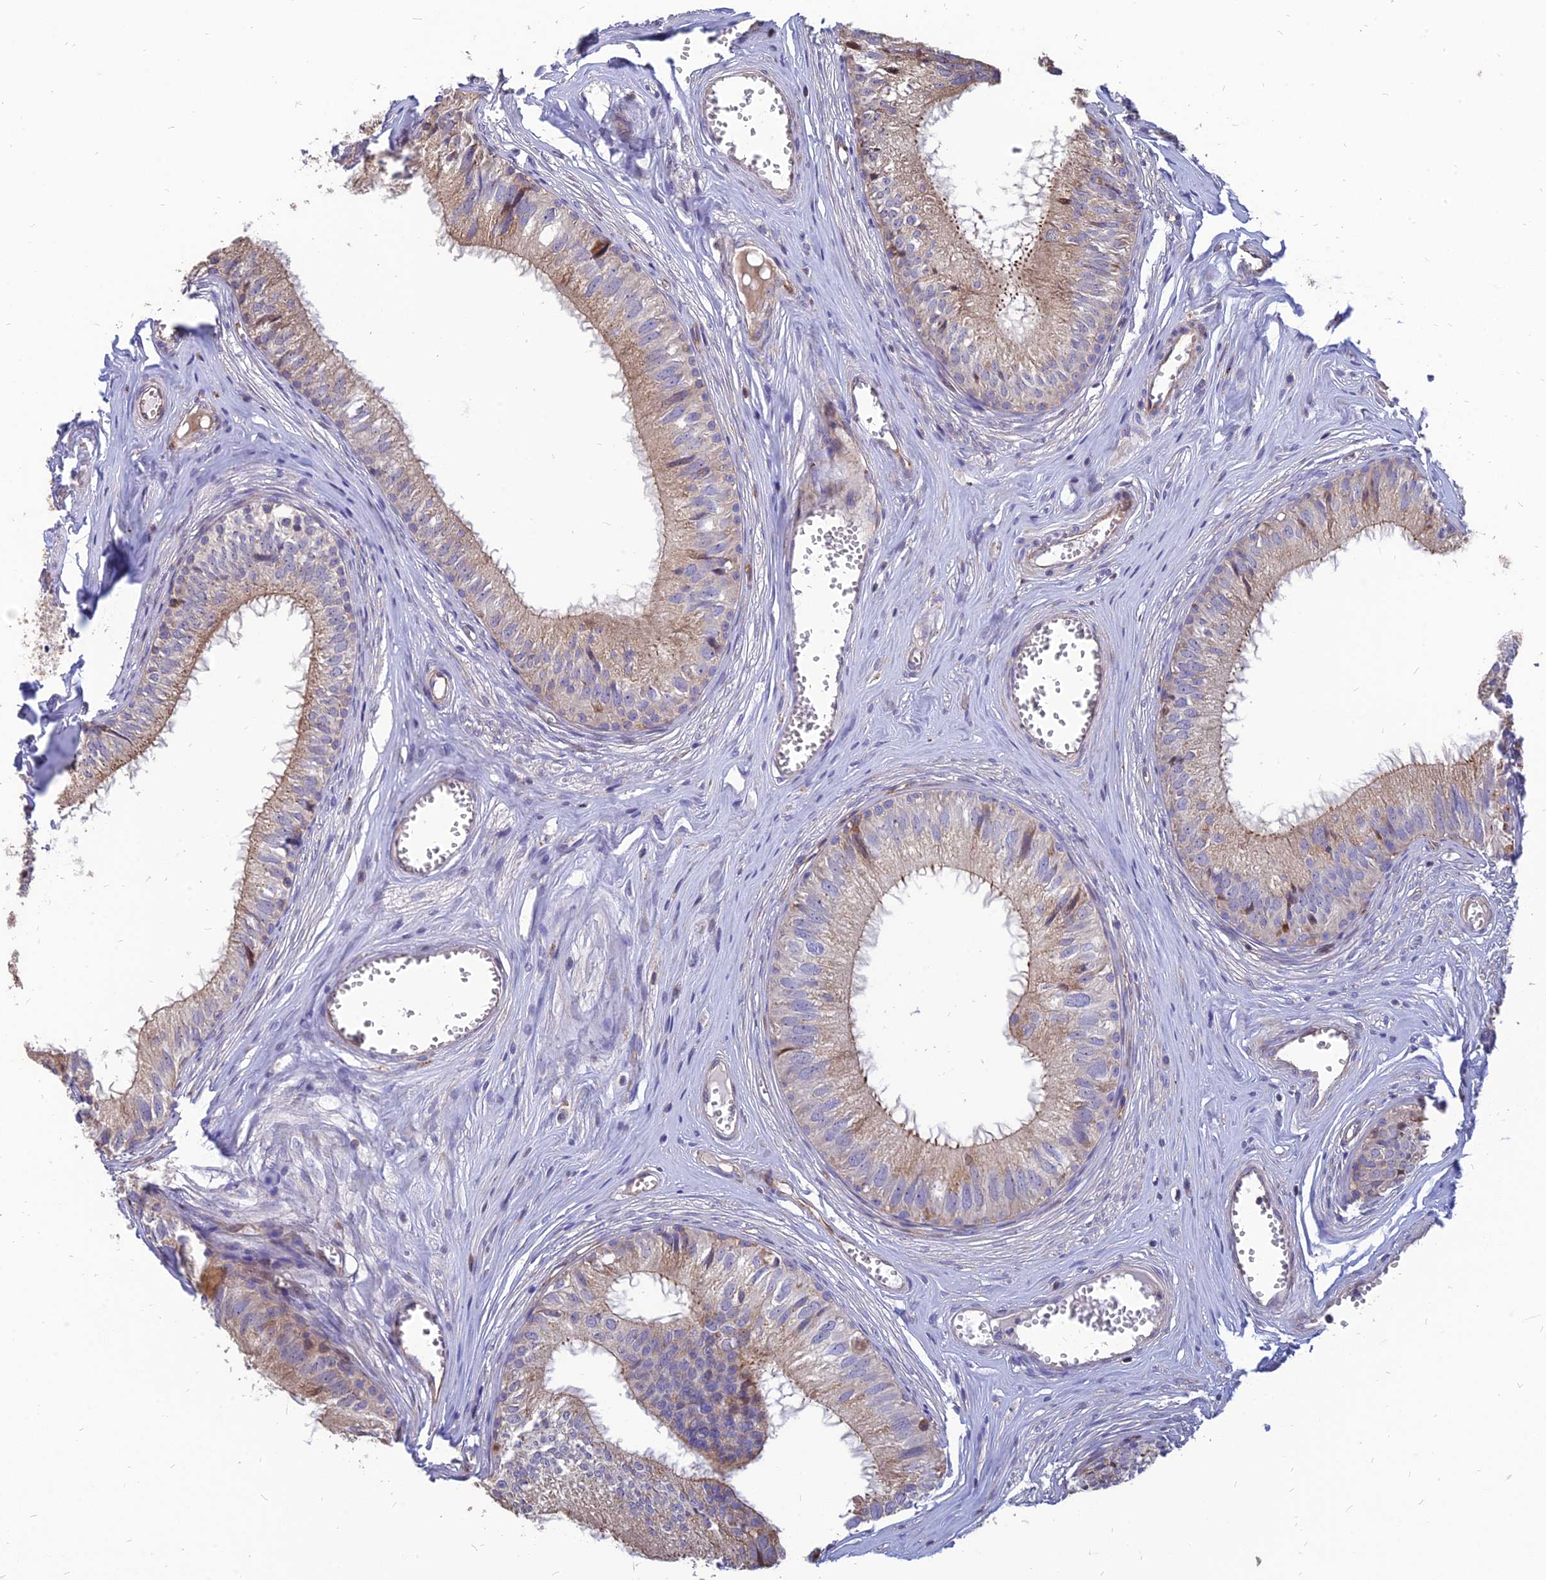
{"staining": {"intensity": "weak", "quantity": "25%-75%", "location": "cytoplasmic/membranous"}, "tissue": "epididymis", "cell_type": "Glandular cells", "image_type": "normal", "snomed": [{"axis": "morphology", "description": "Normal tissue, NOS"}, {"axis": "topography", "description": "Epididymis"}], "caption": "The immunohistochemical stain labels weak cytoplasmic/membranous staining in glandular cells of normal epididymis.", "gene": "ST3GAL6", "patient": {"sex": "male", "age": 36}}